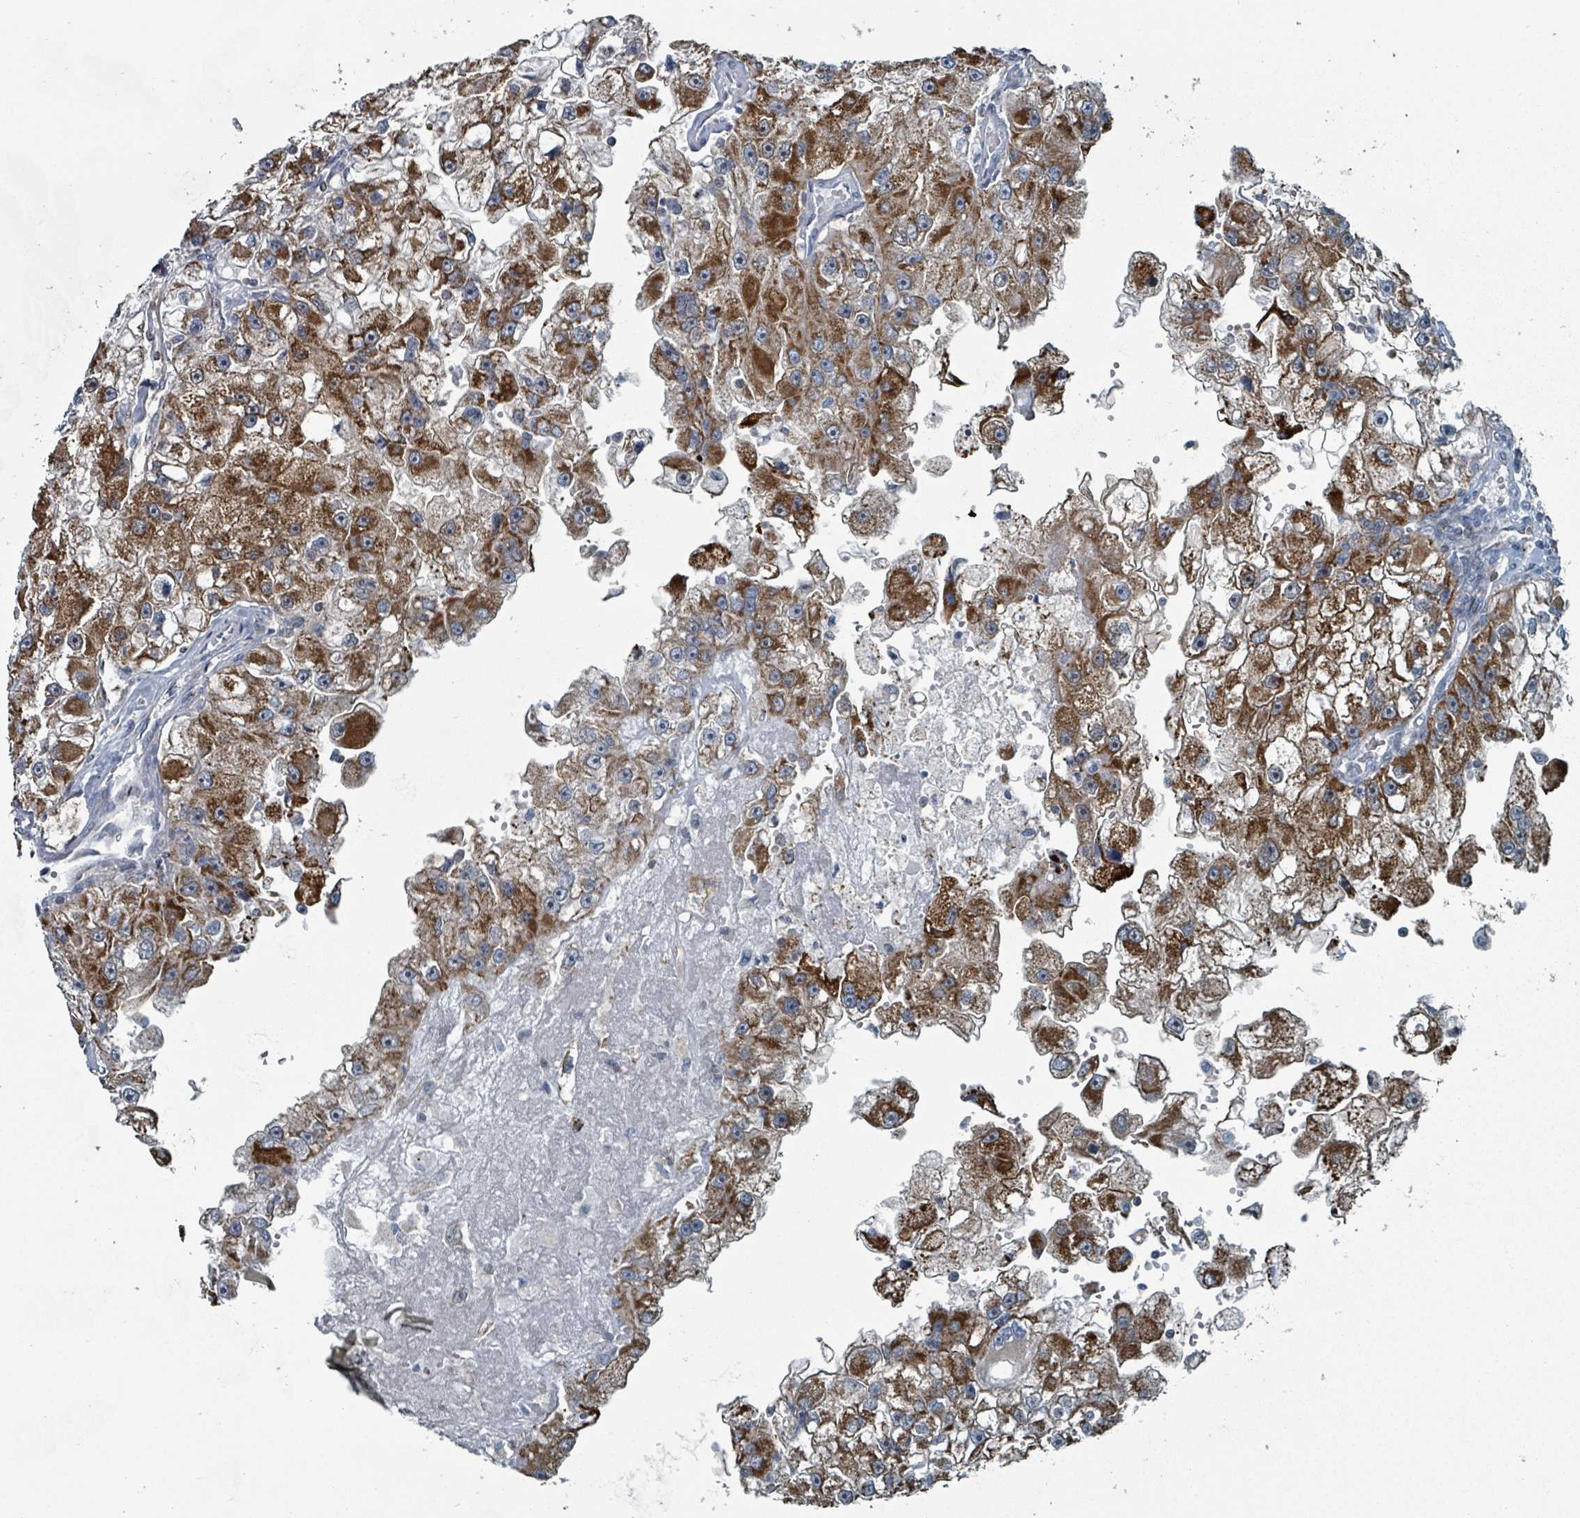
{"staining": {"intensity": "strong", "quantity": ">75%", "location": "cytoplasmic/membranous"}, "tissue": "renal cancer", "cell_type": "Tumor cells", "image_type": "cancer", "snomed": [{"axis": "morphology", "description": "Adenocarcinoma, NOS"}, {"axis": "topography", "description": "Kidney"}], "caption": "The image displays a brown stain indicating the presence of a protein in the cytoplasmic/membranous of tumor cells in renal adenocarcinoma.", "gene": "ABHD18", "patient": {"sex": "male", "age": 63}}